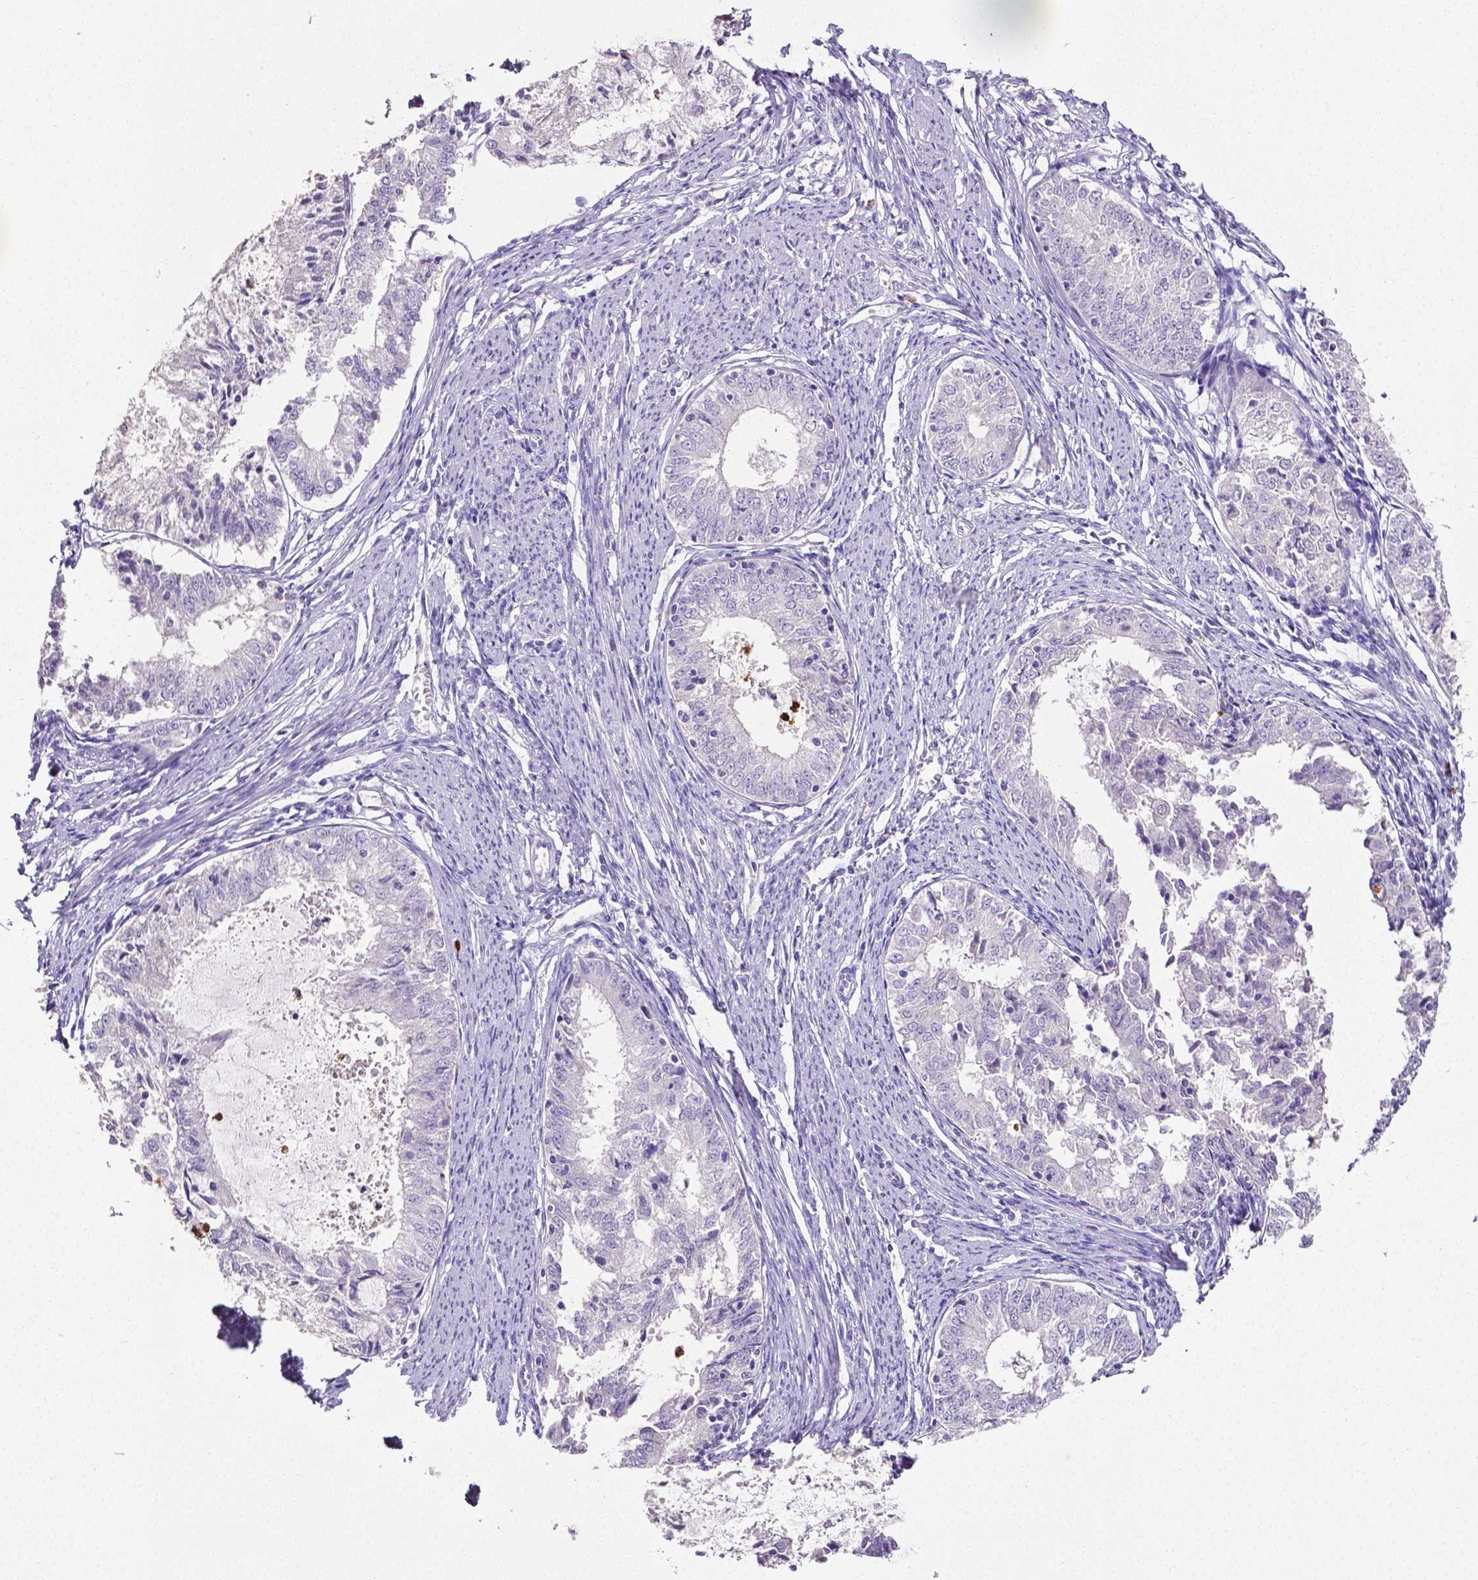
{"staining": {"intensity": "negative", "quantity": "none", "location": "none"}, "tissue": "endometrial cancer", "cell_type": "Tumor cells", "image_type": "cancer", "snomed": [{"axis": "morphology", "description": "Adenocarcinoma, NOS"}, {"axis": "topography", "description": "Endometrium"}], "caption": "This is a image of IHC staining of endometrial cancer (adenocarcinoma), which shows no expression in tumor cells.", "gene": "MMP9", "patient": {"sex": "female", "age": 57}}